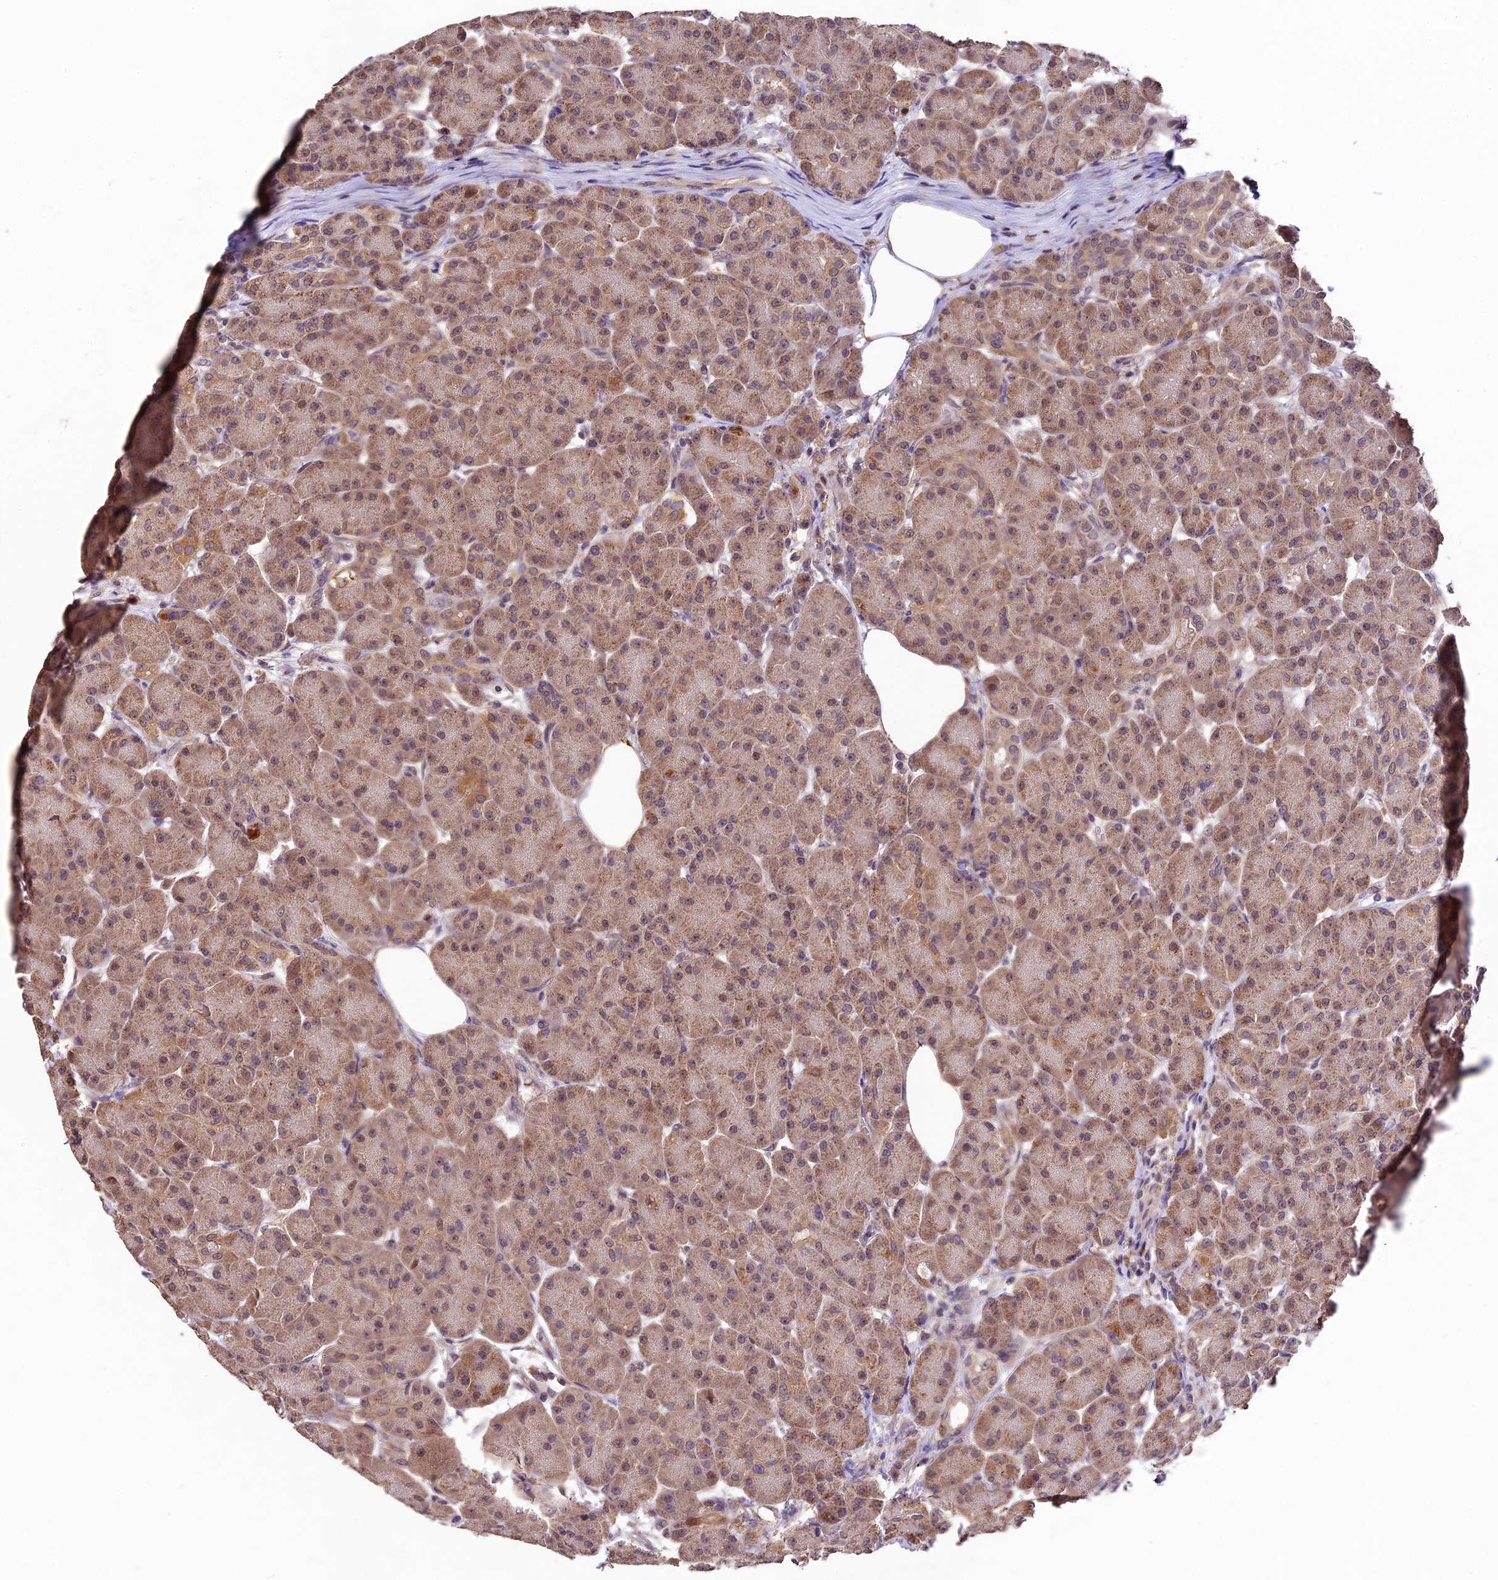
{"staining": {"intensity": "moderate", "quantity": ">75%", "location": "cytoplasmic/membranous"}, "tissue": "pancreas", "cell_type": "Exocrine glandular cells", "image_type": "normal", "snomed": [{"axis": "morphology", "description": "Normal tissue, NOS"}, {"axis": "topography", "description": "Pancreas"}], "caption": "Pancreas stained with a brown dye reveals moderate cytoplasmic/membranous positive expression in approximately >75% of exocrine glandular cells.", "gene": "SBNO2", "patient": {"sex": "male", "age": 63}}